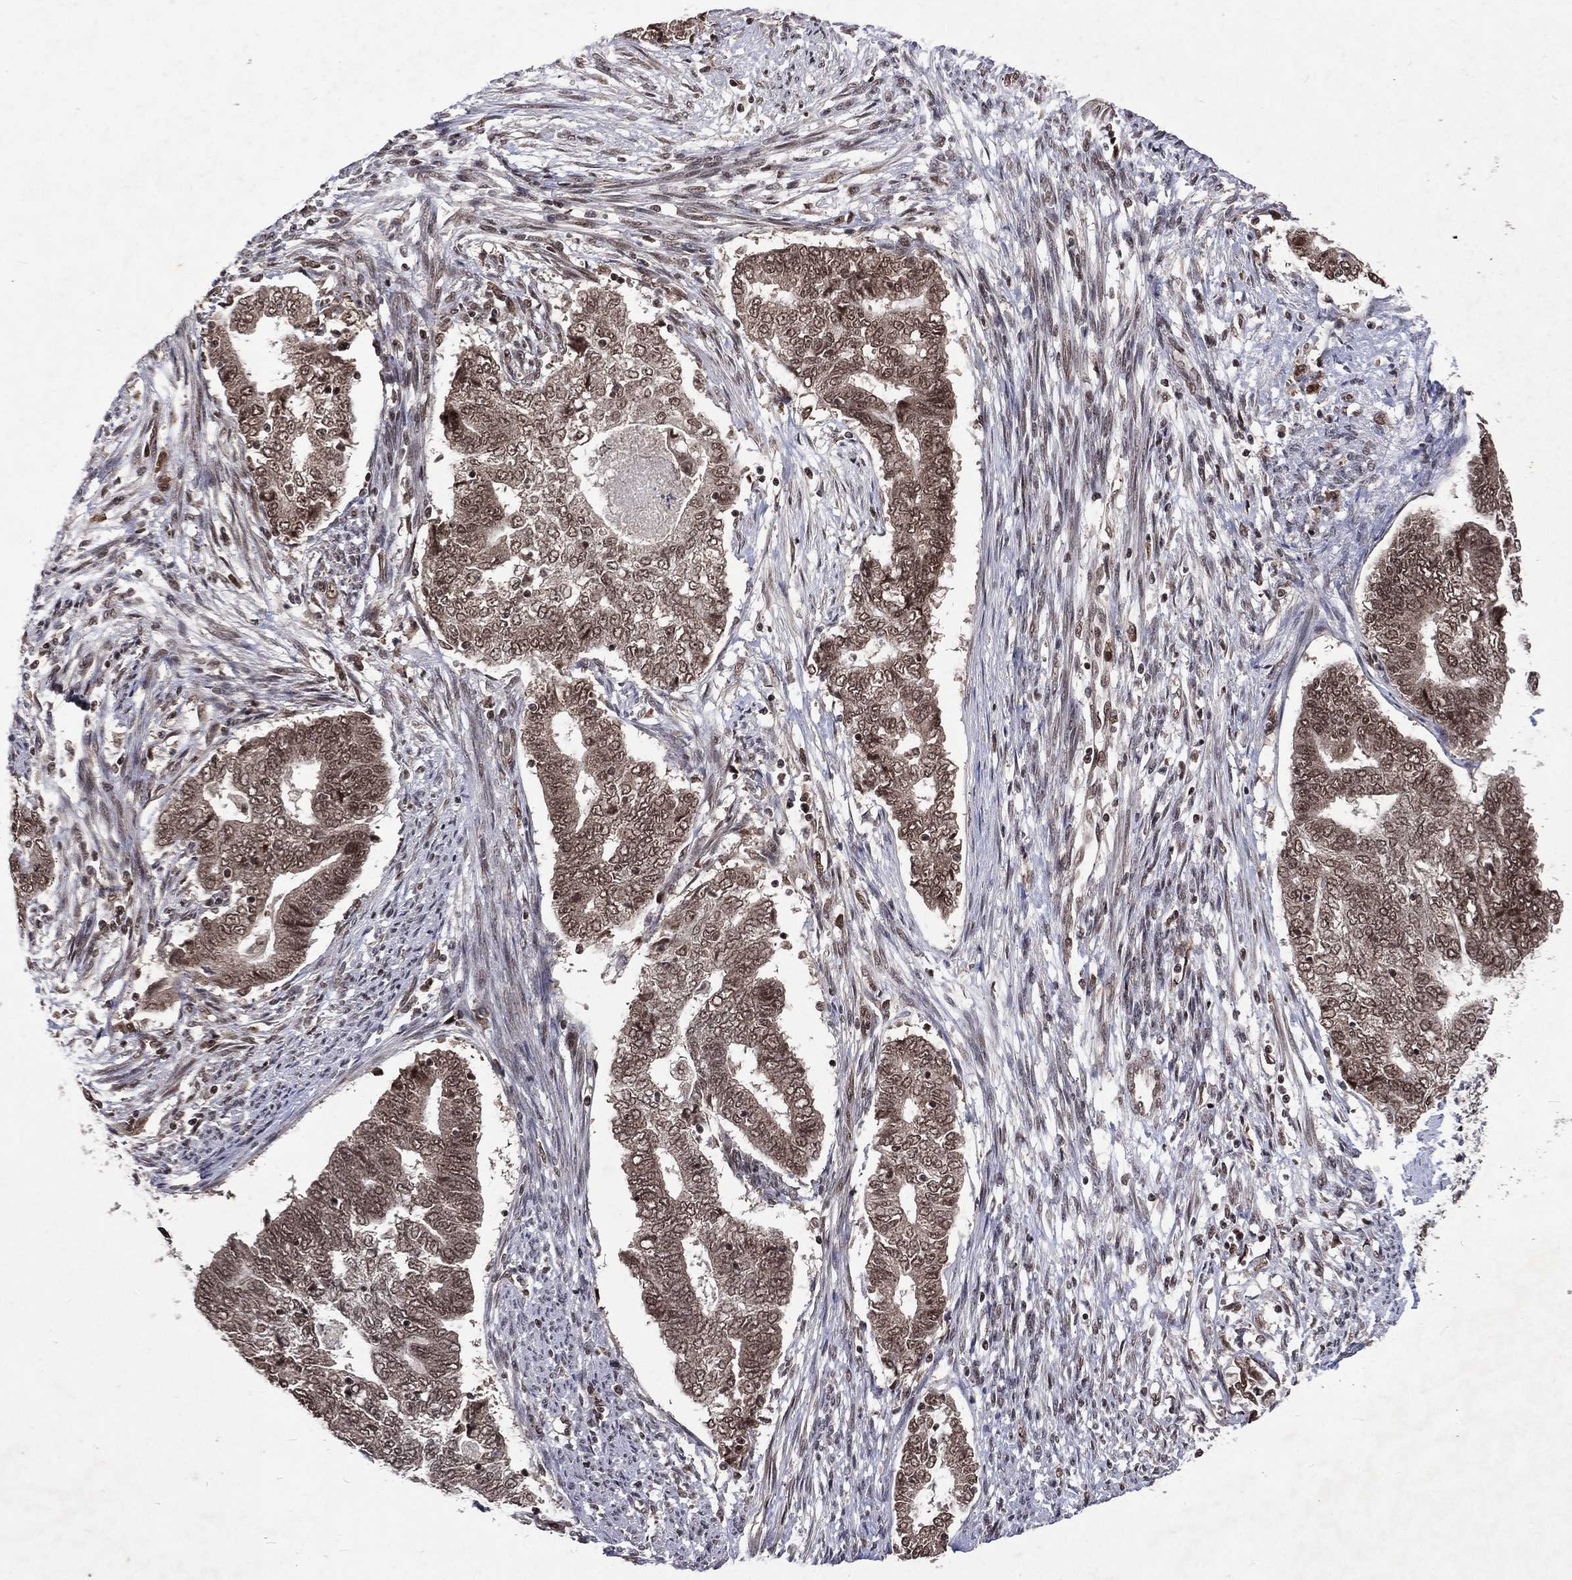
{"staining": {"intensity": "moderate", "quantity": "25%-75%", "location": "cytoplasmic/membranous,nuclear"}, "tissue": "endometrial cancer", "cell_type": "Tumor cells", "image_type": "cancer", "snomed": [{"axis": "morphology", "description": "Adenocarcinoma, NOS"}, {"axis": "topography", "description": "Endometrium"}], "caption": "The micrograph reveals staining of endometrial cancer, revealing moderate cytoplasmic/membranous and nuclear protein staining (brown color) within tumor cells.", "gene": "DMAP1", "patient": {"sex": "female", "age": 65}}